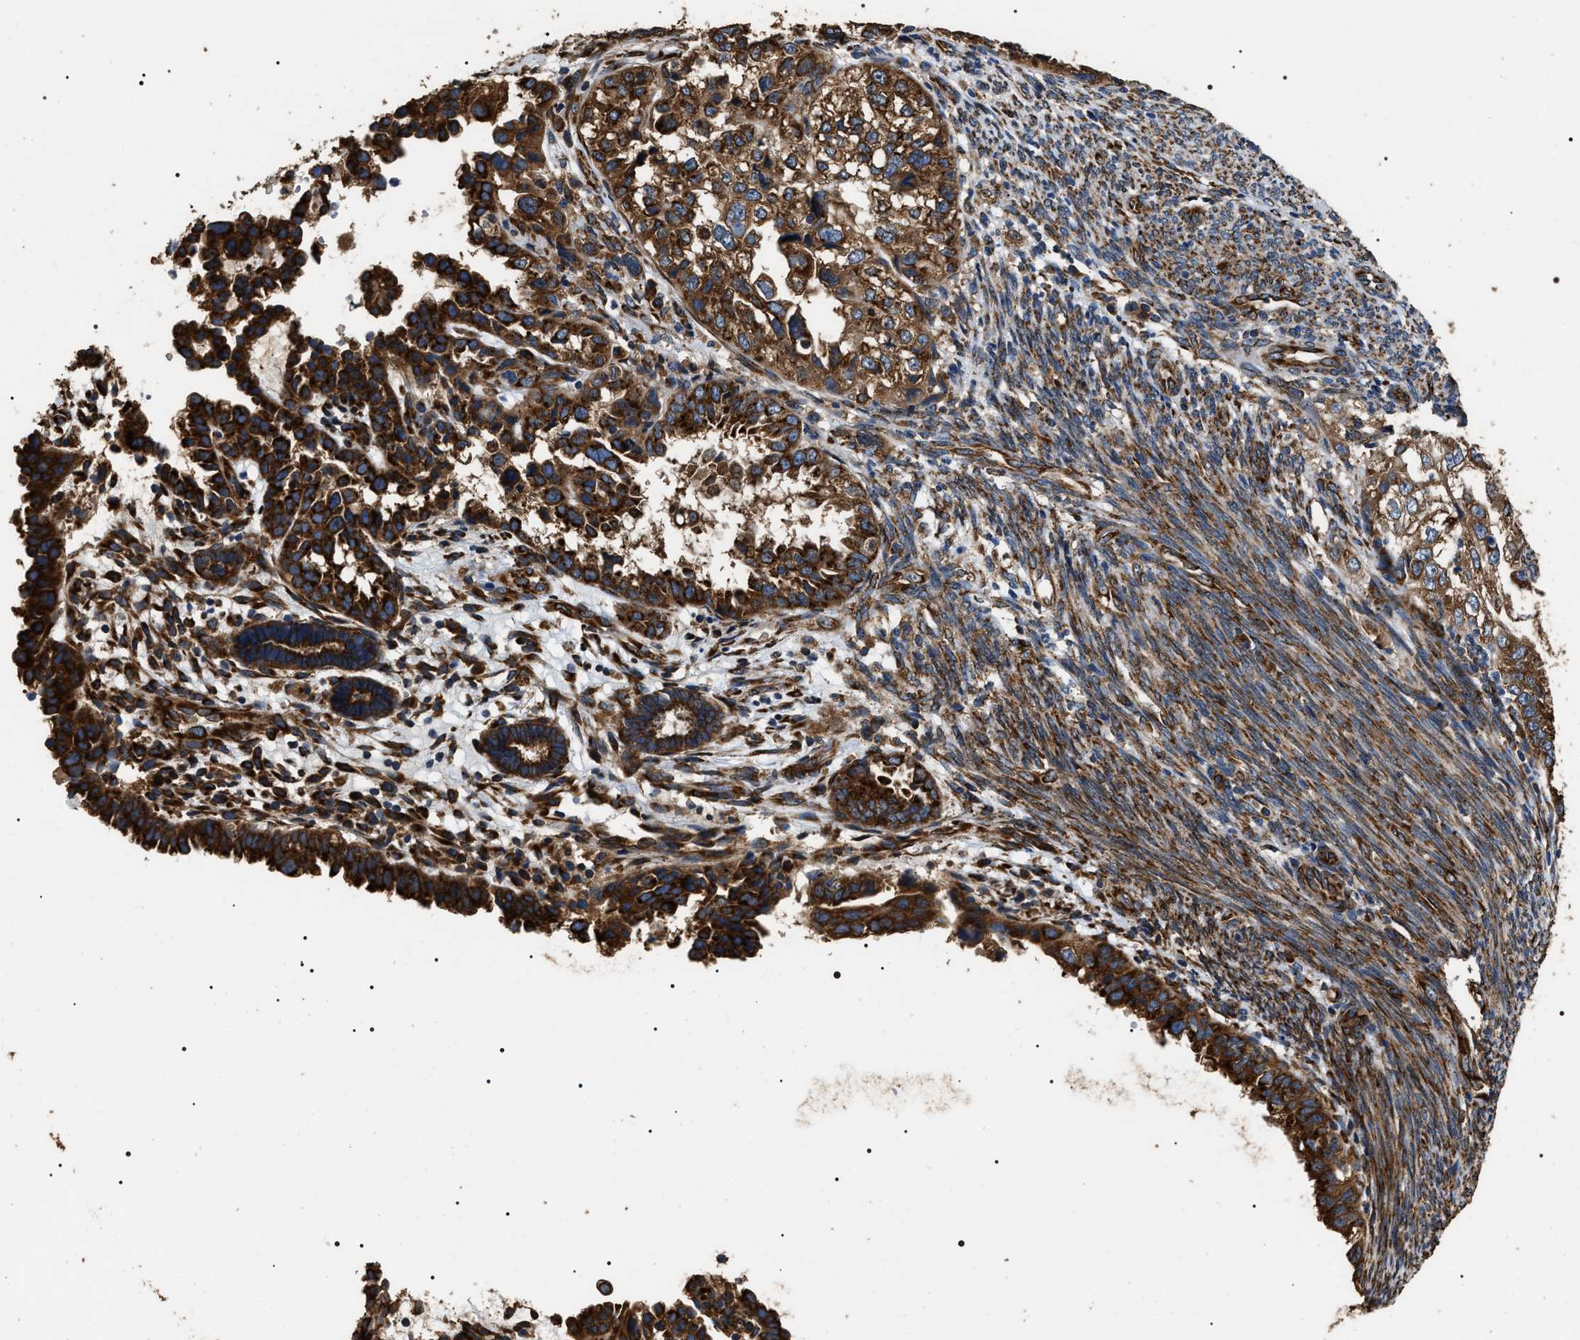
{"staining": {"intensity": "strong", "quantity": ">75%", "location": "cytoplasmic/membranous"}, "tissue": "endometrial cancer", "cell_type": "Tumor cells", "image_type": "cancer", "snomed": [{"axis": "morphology", "description": "Adenocarcinoma, NOS"}, {"axis": "topography", "description": "Endometrium"}], "caption": "Immunohistochemical staining of human endometrial cancer displays strong cytoplasmic/membranous protein positivity in approximately >75% of tumor cells.", "gene": "KTN1", "patient": {"sex": "female", "age": 85}}